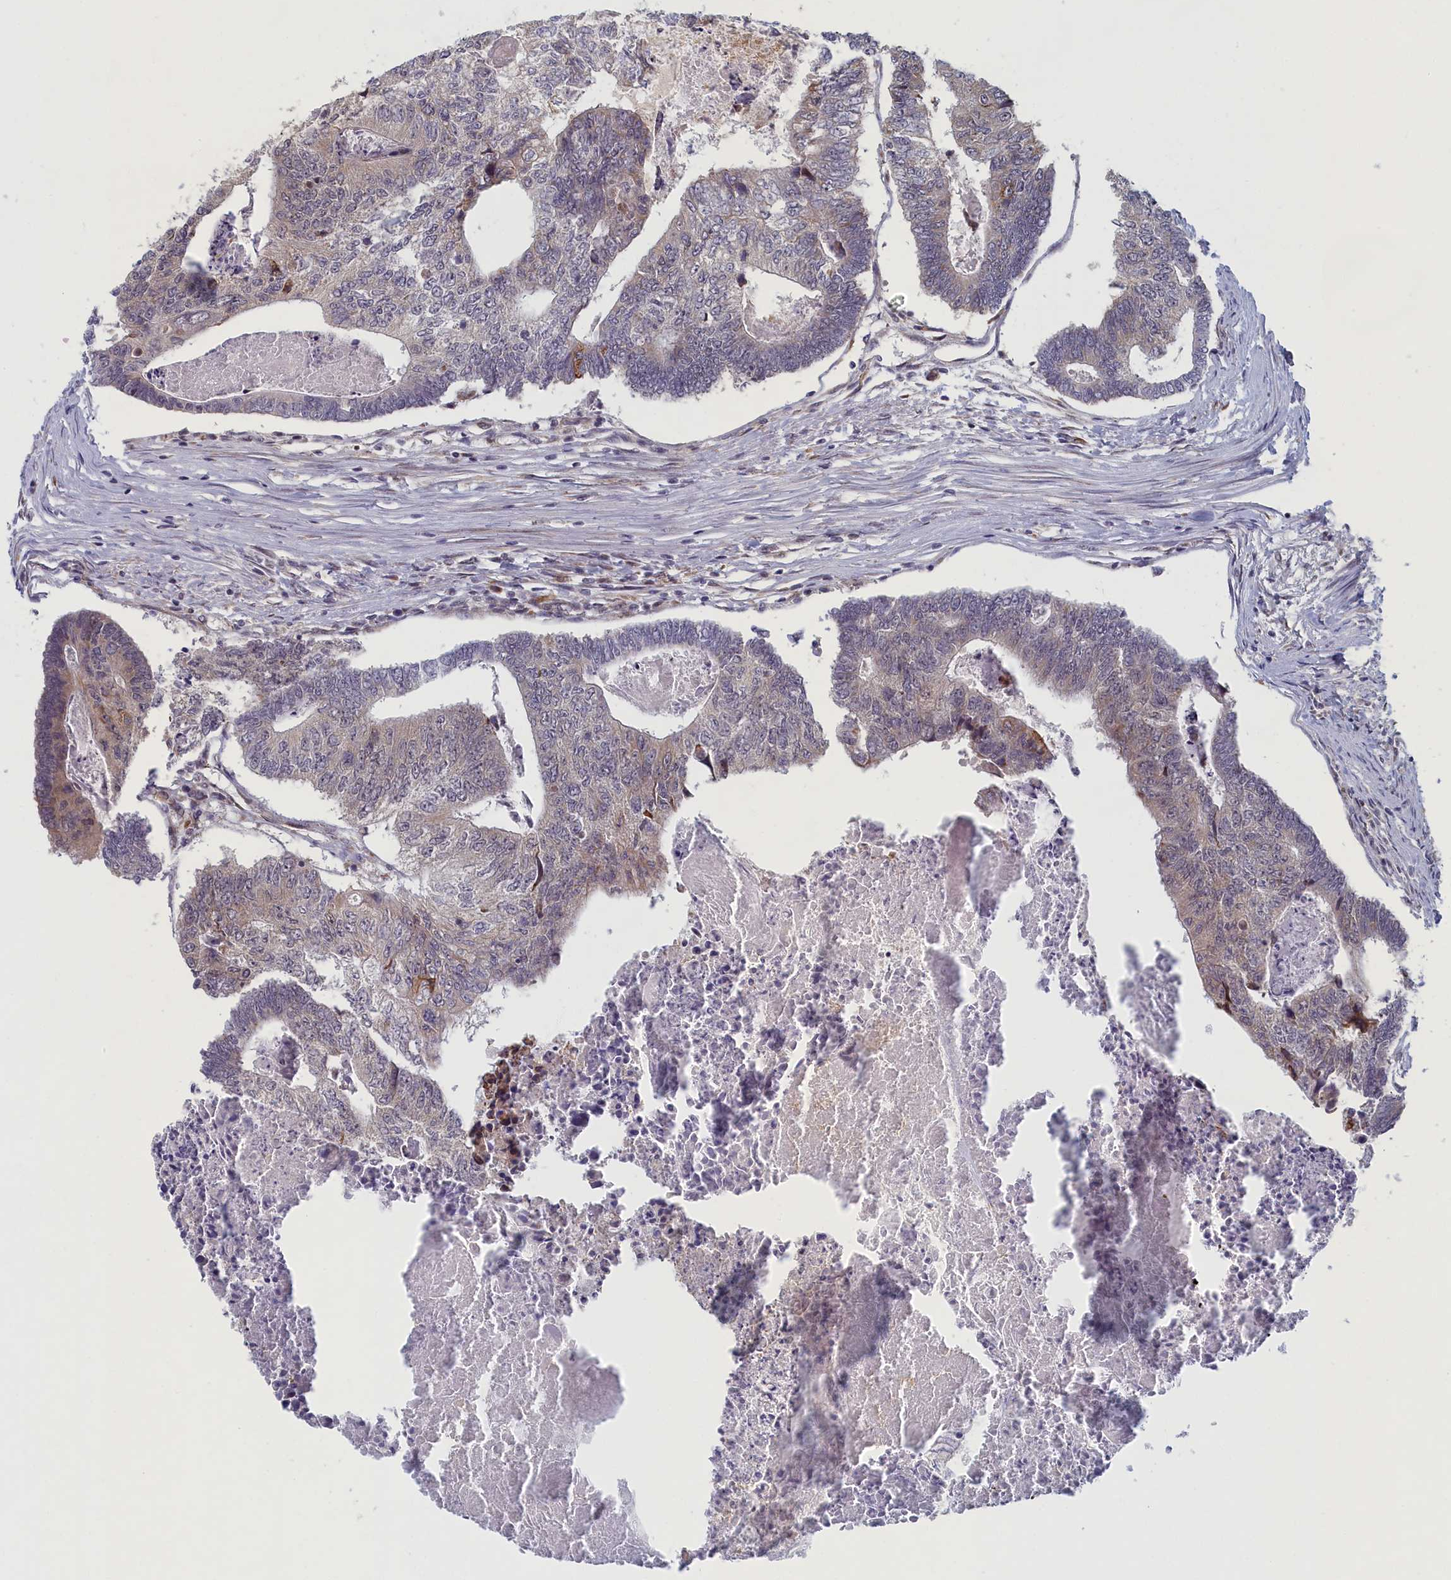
{"staining": {"intensity": "weak", "quantity": "<25%", "location": "cytoplasmic/membranous"}, "tissue": "colorectal cancer", "cell_type": "Tumor cells", "image_type": "cancer", "snomed": [{"axis": "morphology", "description": "Adenocarcinoma, NOS"}, {"axis": "topography", "description": "Colon"}], "caption": "IHC photomicrograph of human colorectal adenocarcinoma stained for a protein (brown), which reveals no positivity in tumor cells.", "gene": "DNAJC17", "patient": {"sex": "female", "age": 67}}